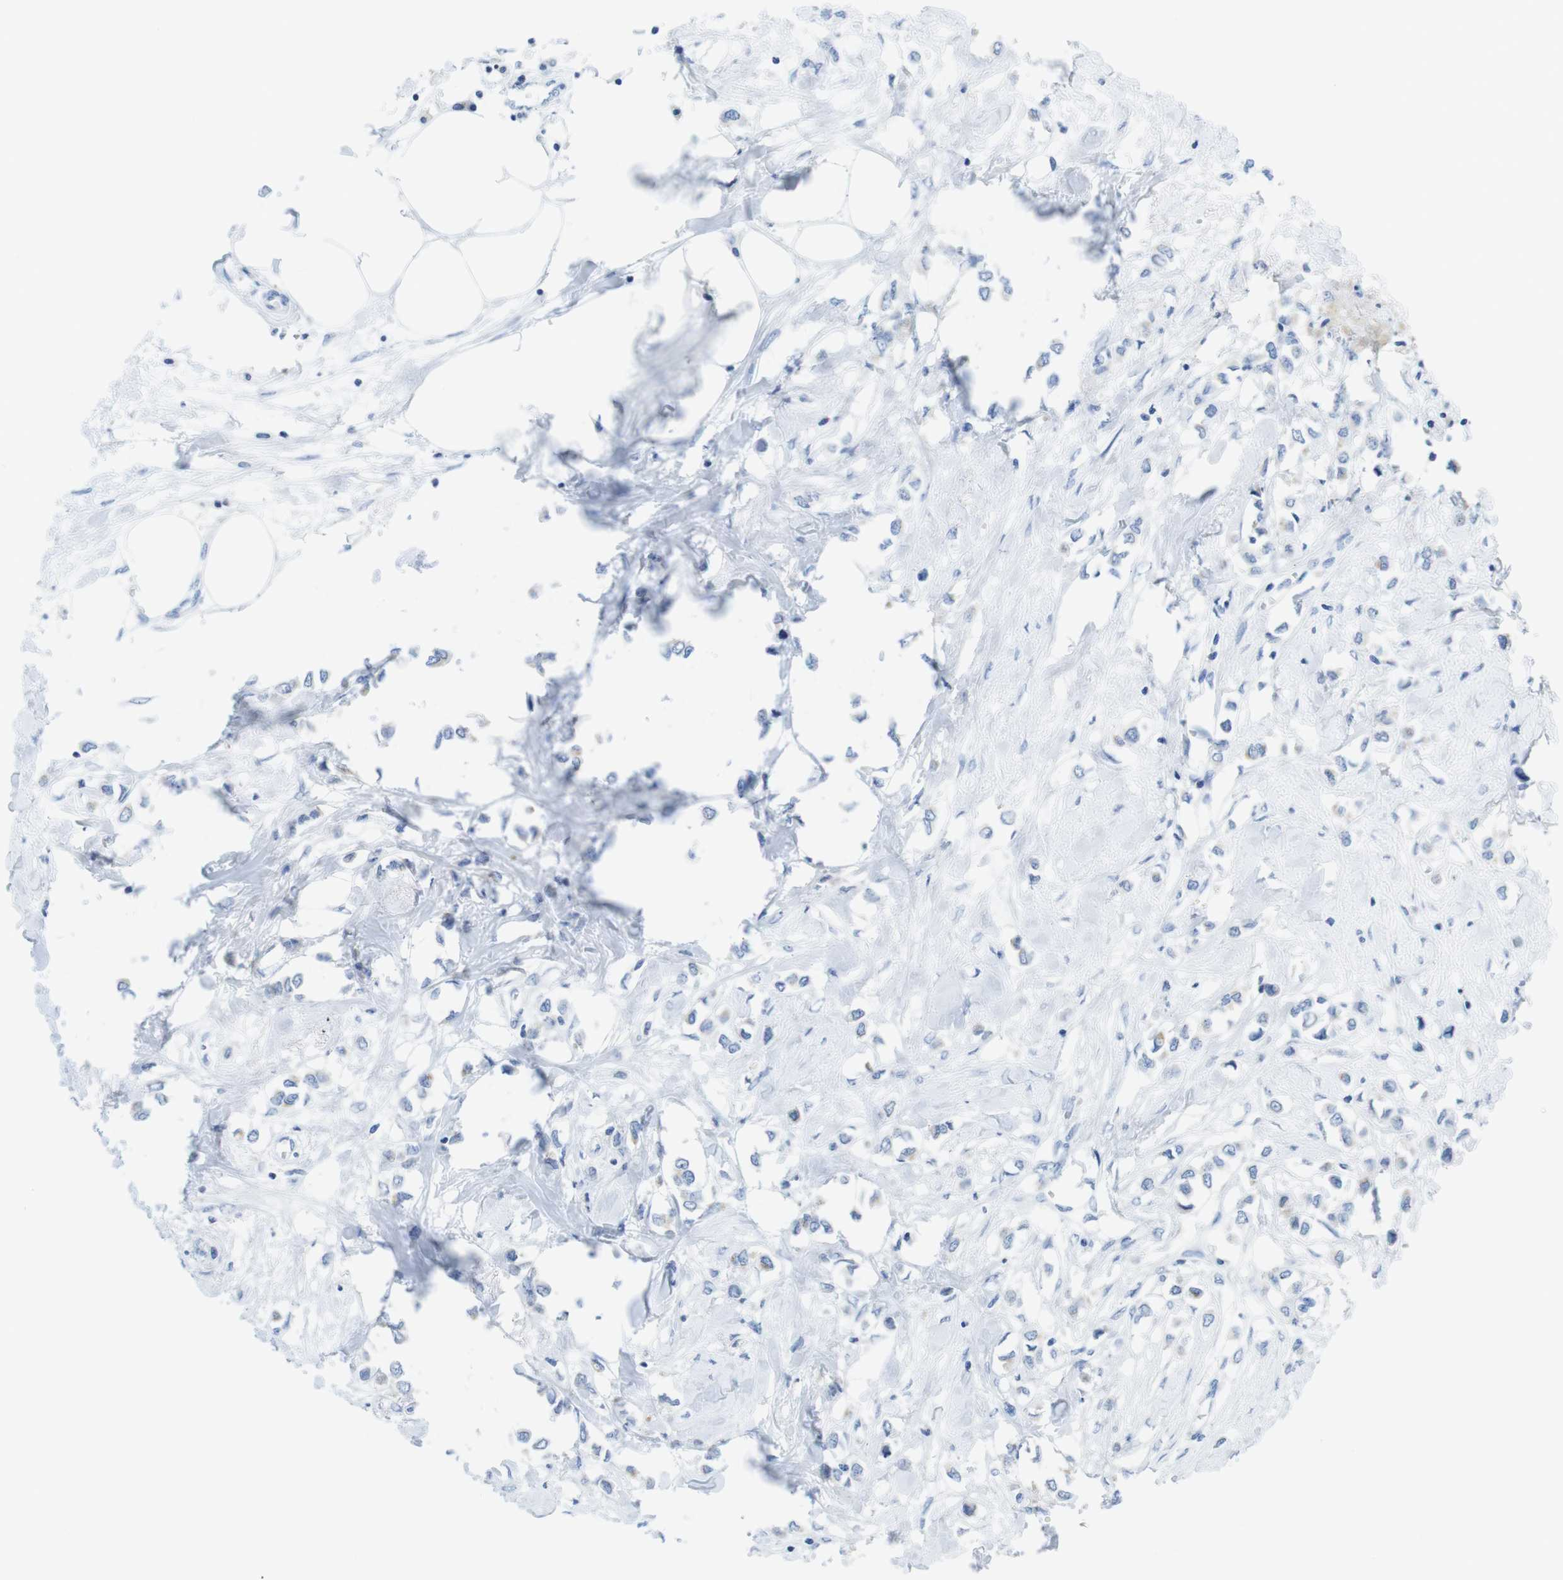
{"staining": {"intensity": "weak", "quantity": "<25%", "location": "cytoplasmic/membranous"}, "tissue": "breast cancer", "cell_type": "Tumor cells", "image_type": "cancer", "snomed": [{"axis": "morphology", "description": "Lobular carcinoma"}, {"axis": "topography", "description": "Breast"}], "caption": "Tumor cells show no significant protein positivity in breast cancer (lobular carcinoma).", "gene": "ASIC5", "patient": {"sex": "female", "age": 51}}